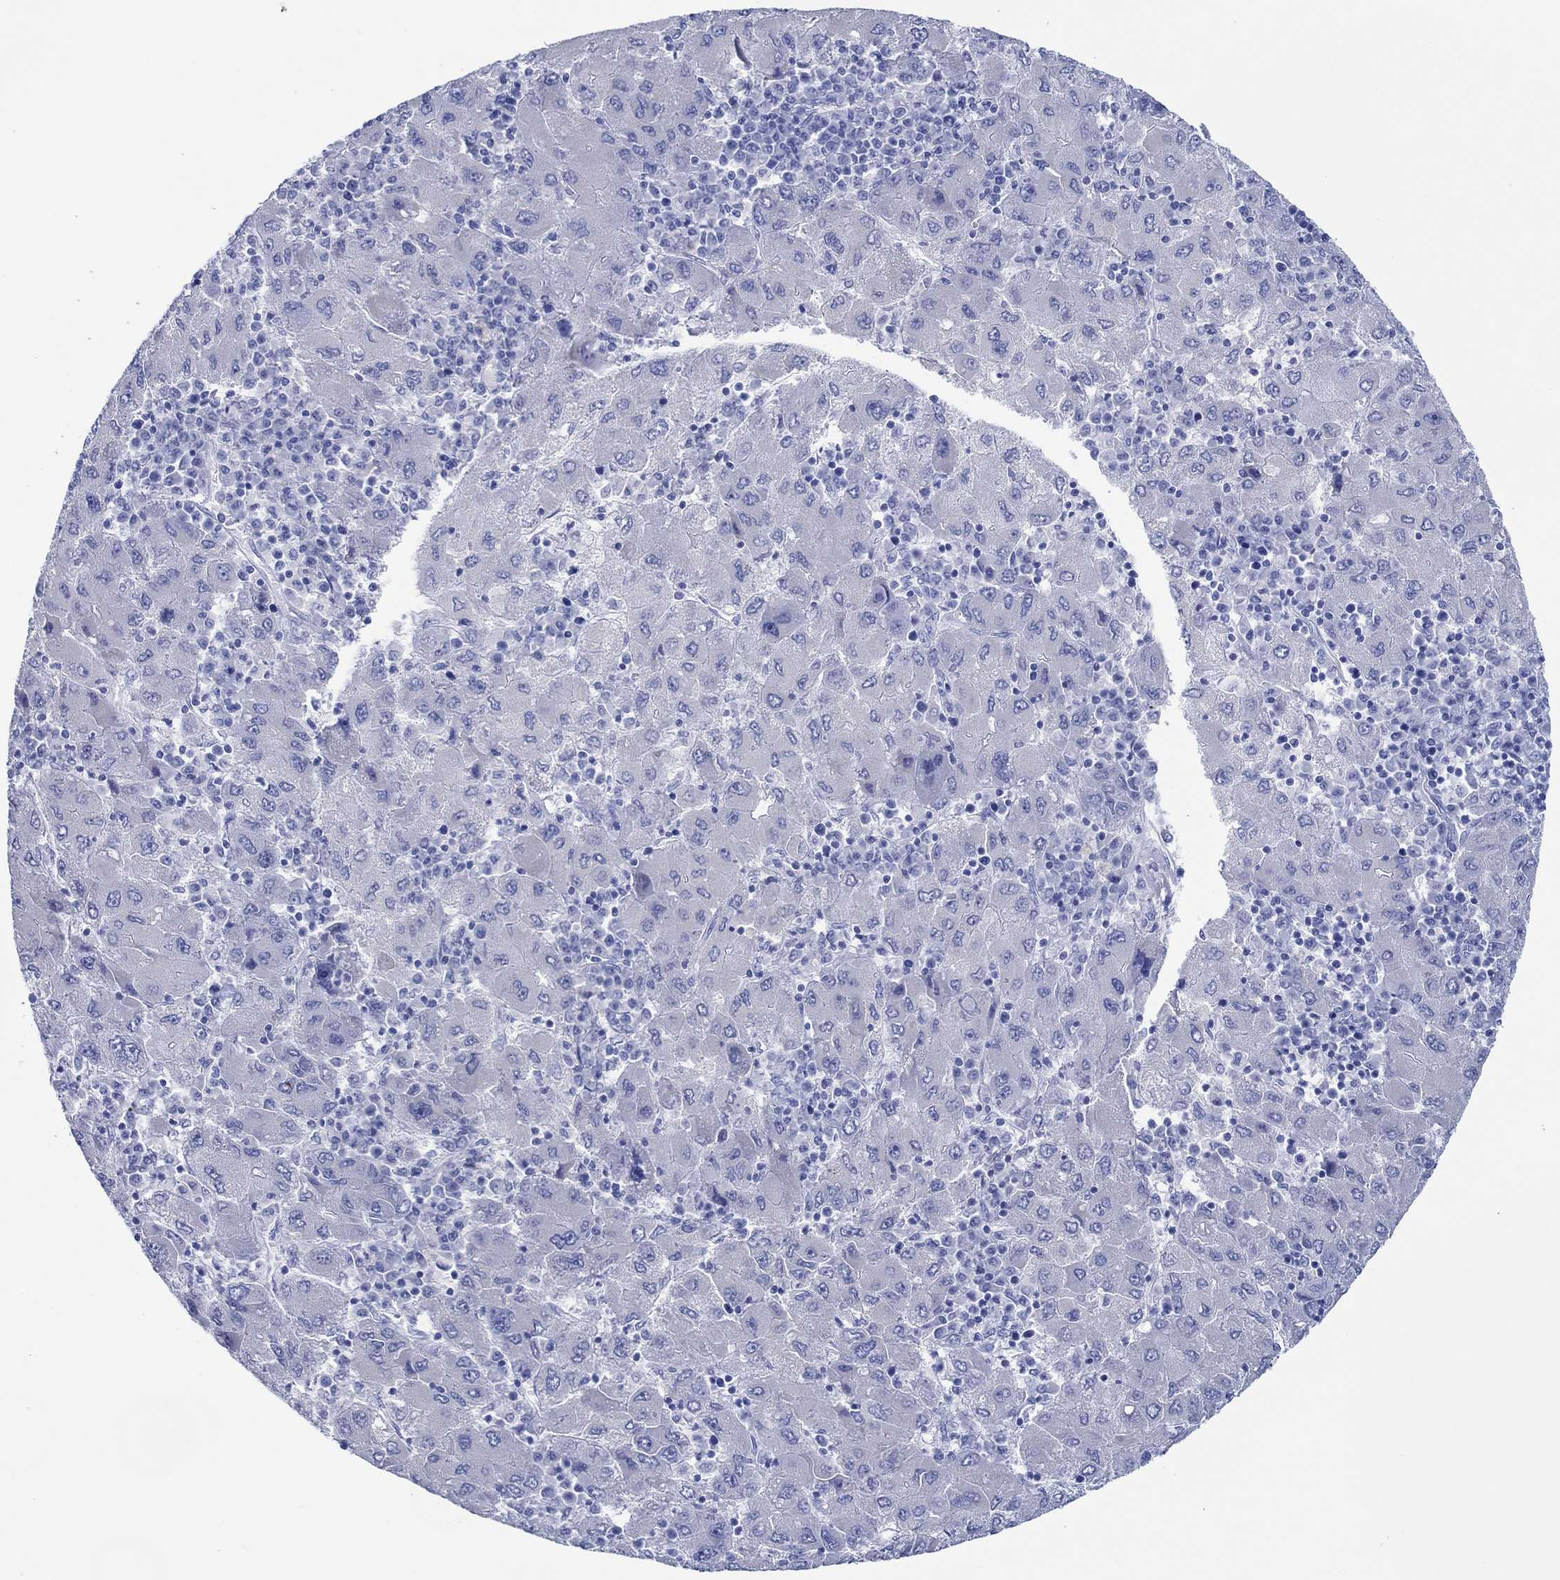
{"staining": {"intensity": "negative", "quantity": "none", "location": "none"}, "tissue": "liver cancer", "cell_type": "Tumor cells", "image_type": "cancer", "snomed": [{"axis": "morphology", "description": "Carcinoma, Hepatocellular, NOS"}, {"axis": "topography", "description": "Liver"}], "caption": "Tumor cells are negative for protein expression in human liver cancer.", "gene": "IGFBP6", "patient": {"sex": "male", "age": 75}}